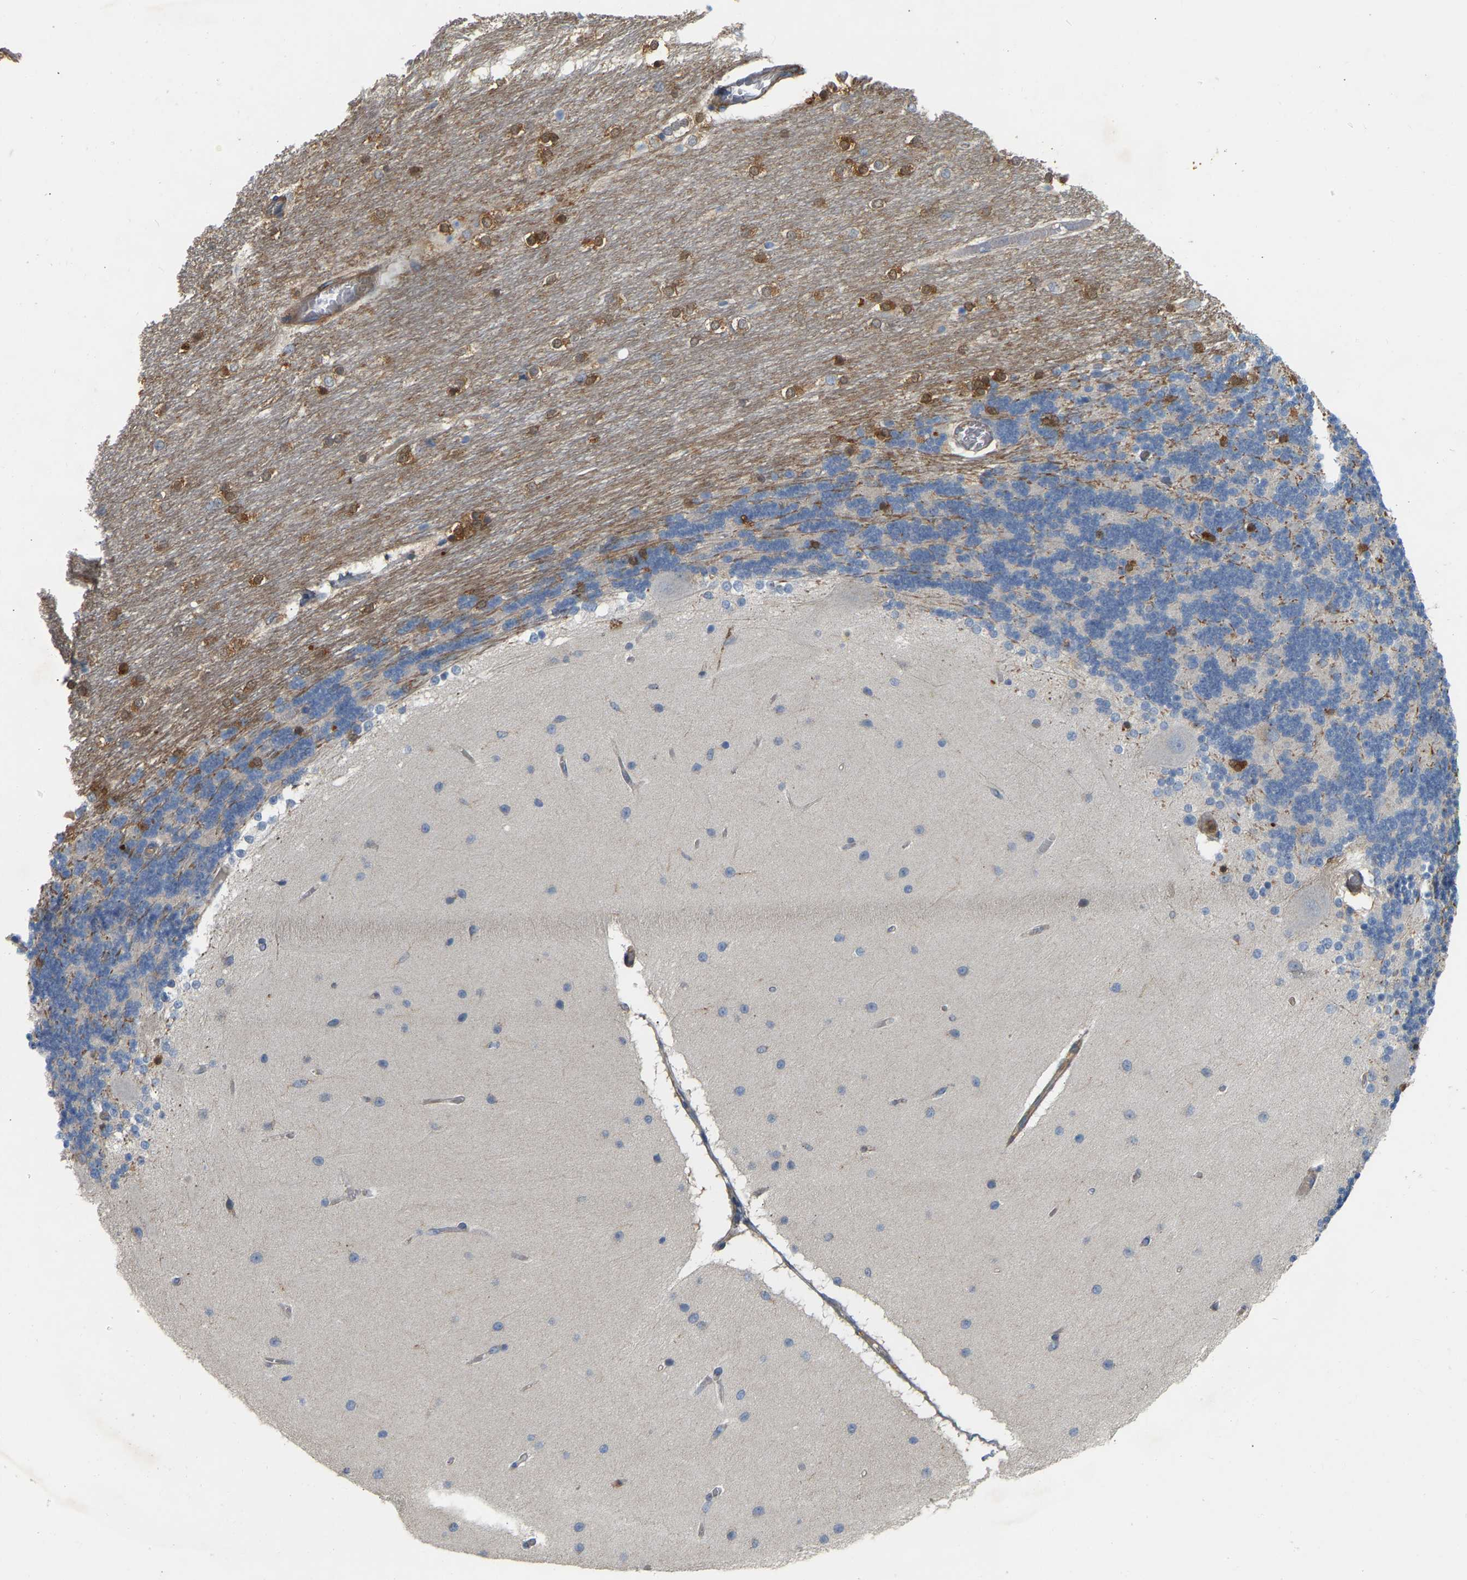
{"staining": {"intensity": "negative", "quantity": "none", "location": "none"}, "tissue": "cerebellum", "cell_type": "Cells in granular layer", "image_type": "normal", "snomed": [{"axis": "morphology", "description": "Normal tissue, NOS"}, {"axis": "topography", "description": "Cerebellum"}], "caption": "An immunohistochemistry (IHC) photomicrograph of benign cerebellum is shown. There is no staining in cells in granular layer of cerebellum.", "gene": "AKAP13", "patient": {"sex": "female", "age": 54}}